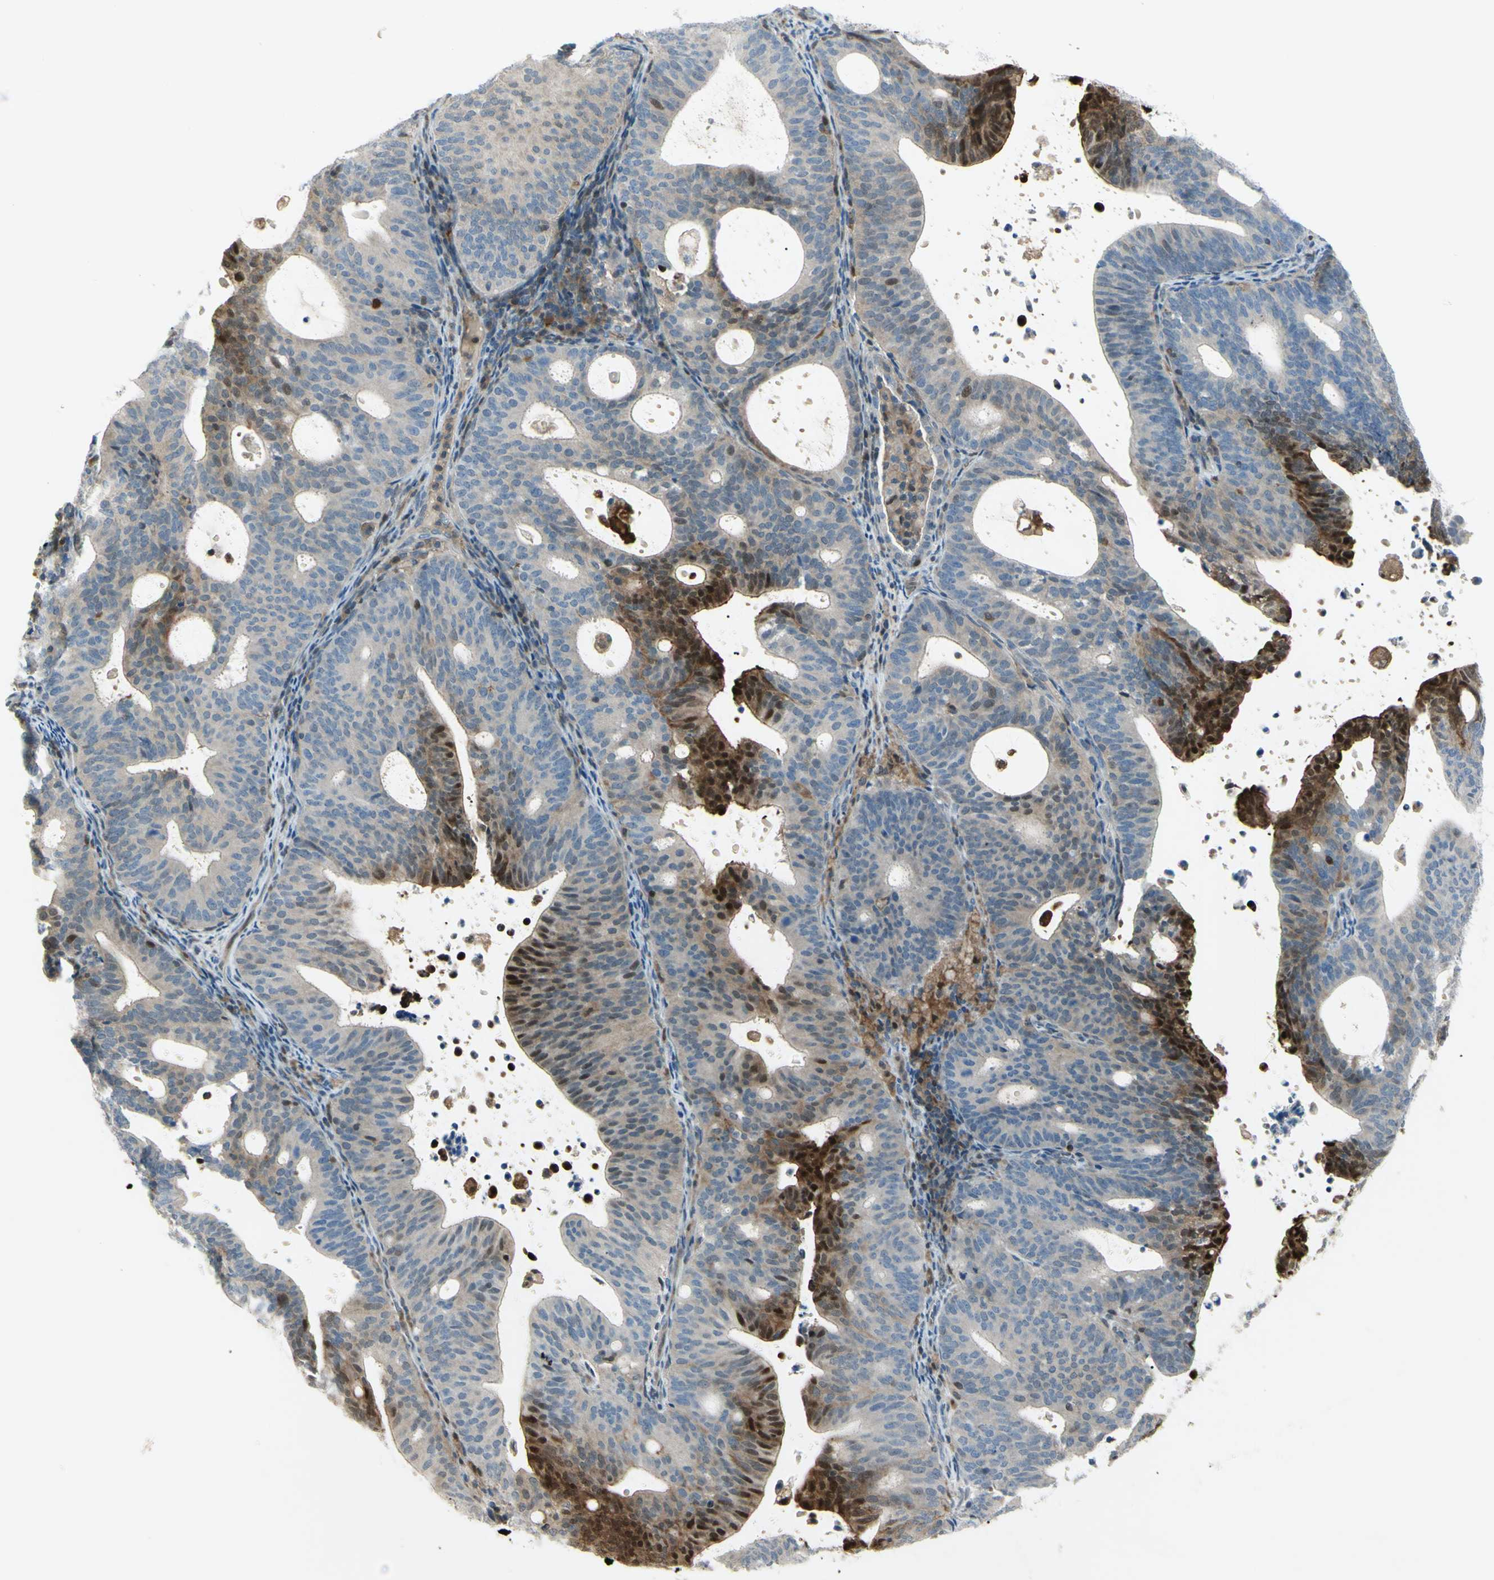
{"staining": {"intensity": "strong", "quantity": "<25%", "location": "cytoplasmic/membranous,nuclear"}, "tissue": "endometrial cancer", "cell_type": "Tumor cells", "image_type": "cancer", "snomed": [{"axis": "morphology", "description": "Adenocarcinoma, NOS"}, {"axis": "topography", "description": "Uterus"}], "caption": "An IHC photomicrograph of neoplastic tissue is shown. Protein staining in brown labels strong cytoplasmic/membranous and nuclear positivity in endometrial cancer (adenocarcinoma) within tumor cells. (brown staining indicates protein expression, while blue staining denotes nuclei).", "gene": "C1orf159", "patient": {"sex": "female", "age": 83}}